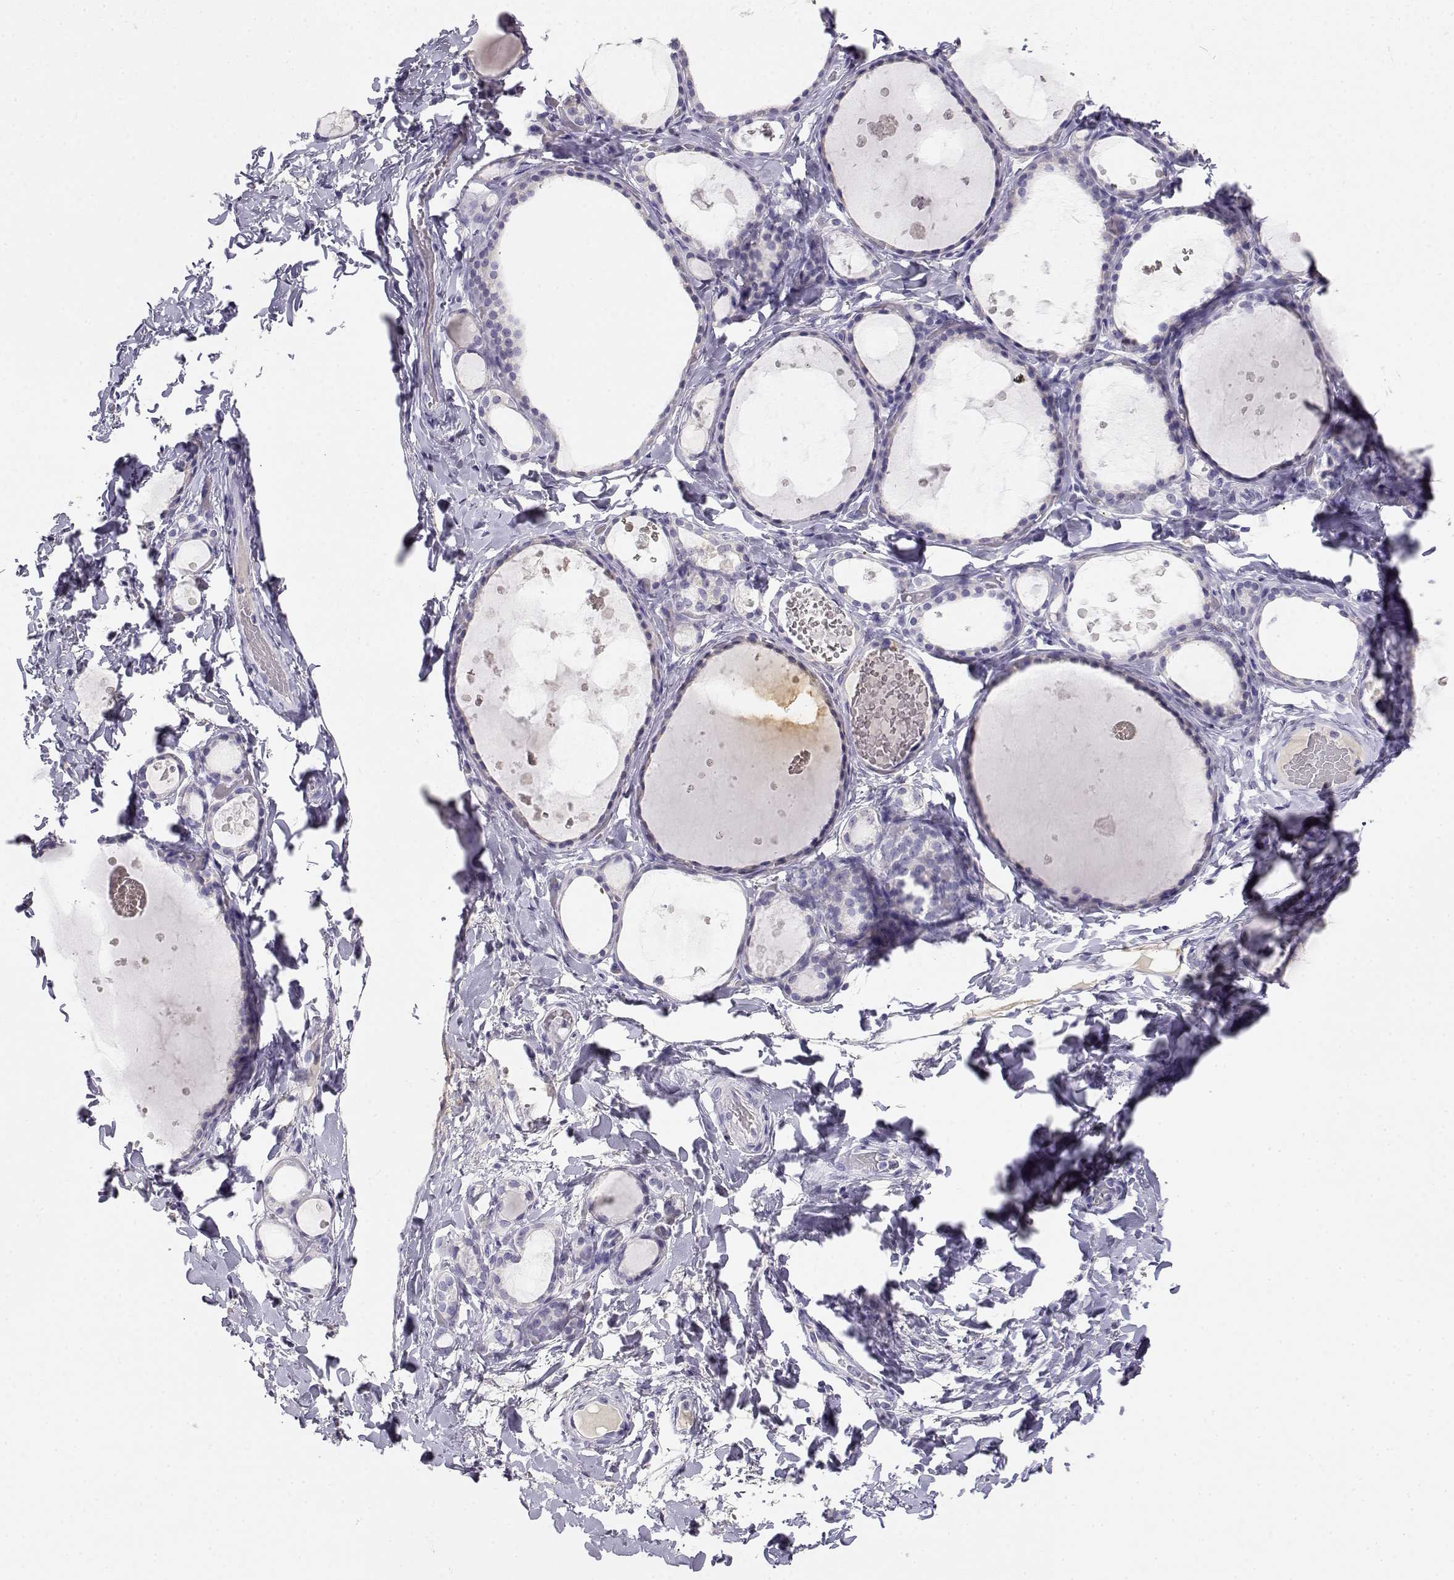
{"staining": {"intensity": "negative", "quantity": "none", "location": "none"}, "tissue": "thyroid gland", "cell_type": "Glandular cells", "image_type": "normal", "snomed": [{"axis": "morphology", "description": "Normal tissue, NOS"}, {"axis": "topography", "description": "Thyroid gland"}], "caption": "Immunohistochemistry image of benign thyroid gland stained for a protein (brown), which demonstrates no positivity in glandular cells.", "gene": "GPR174", "patient": {"sex": "female", "age": 56}}